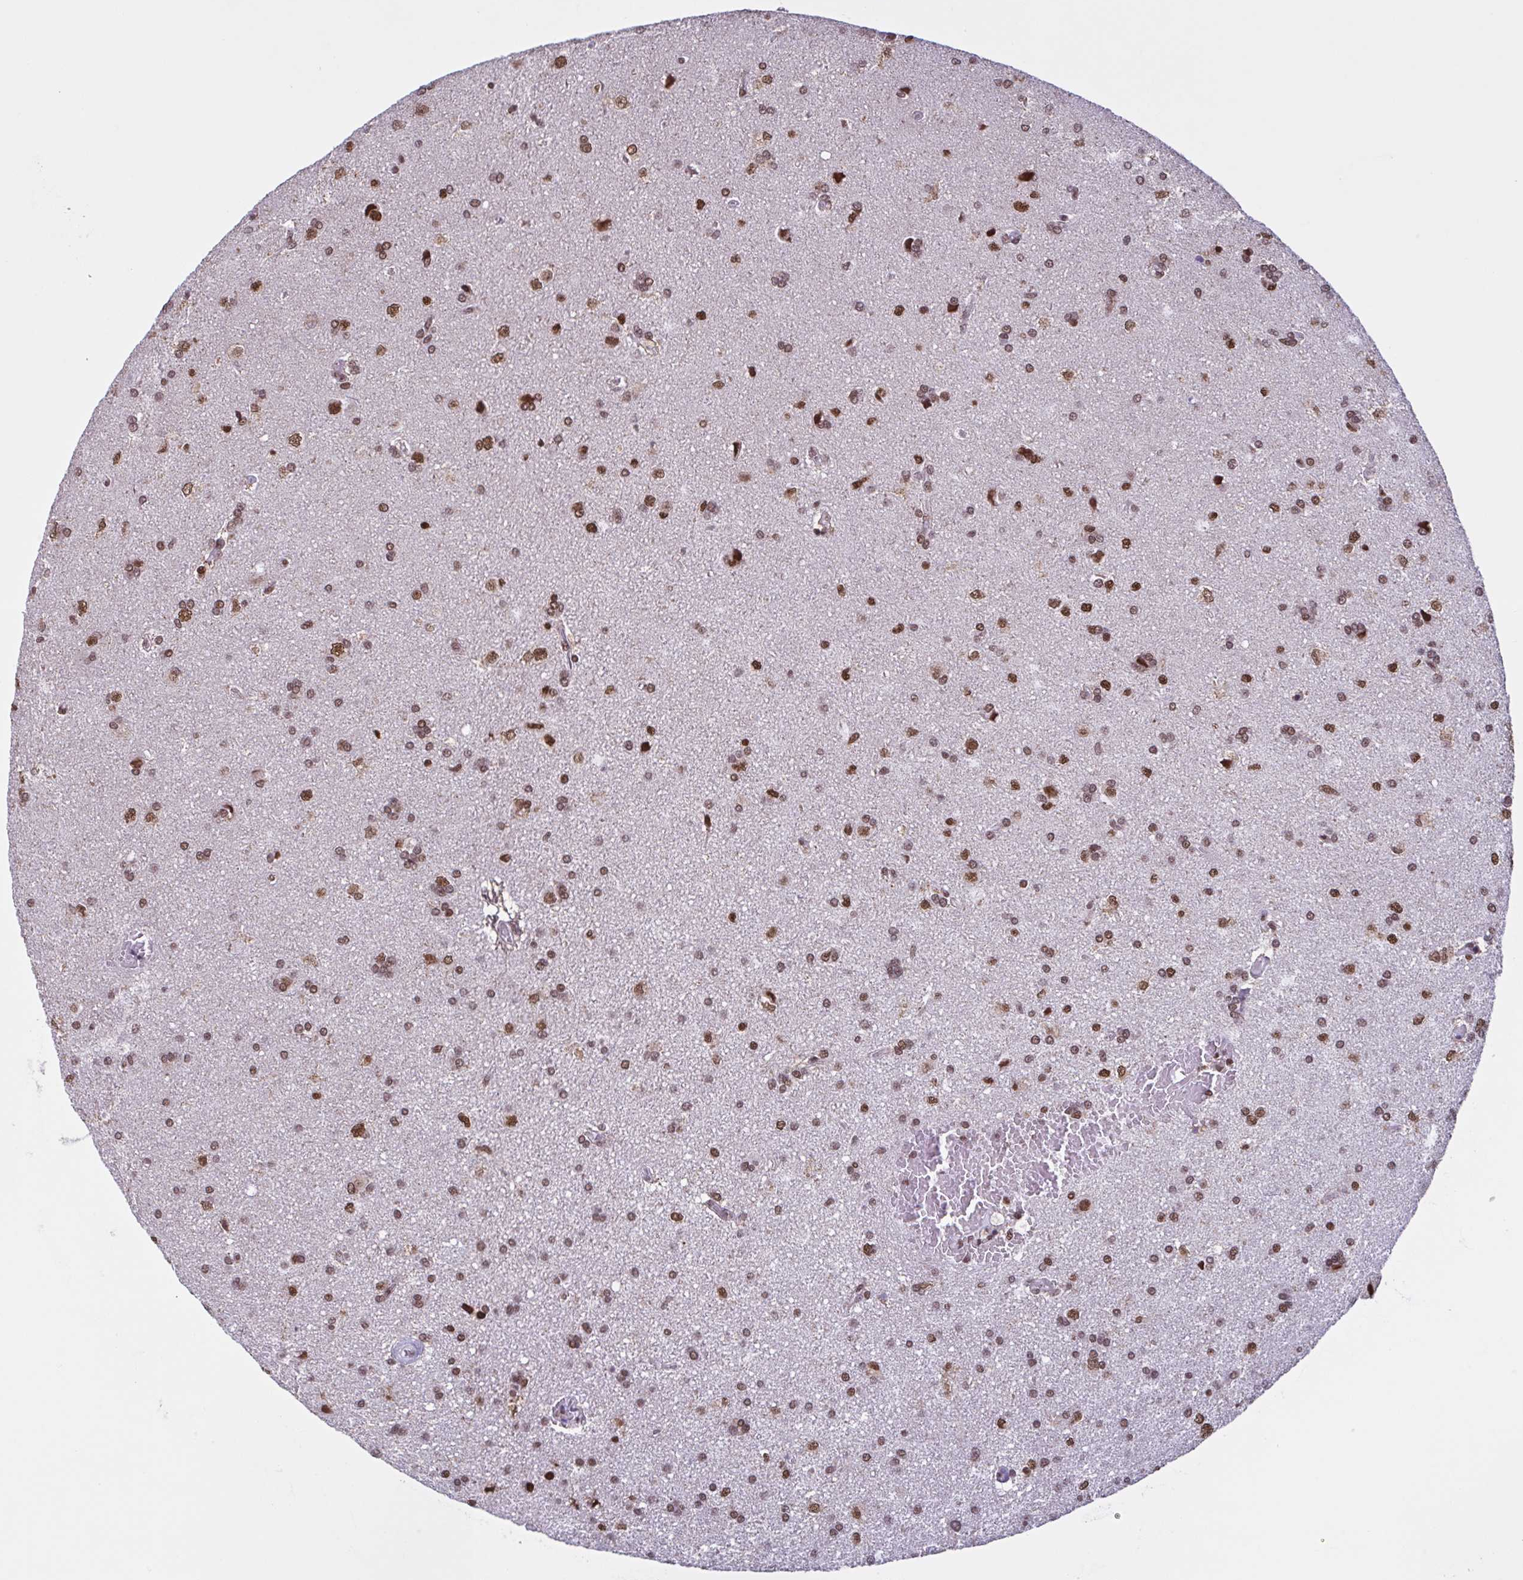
{"staining": {"intensity": "moderate", "quantity": ">75%", "location": "nuclear"}, "tissue": "glioma", "cell_type": "Tumor cells", "image_type": "cancer", "snomed": [{"axis": "morphology", "description": "Glioma, malignant, High grade"}, {"axis": "topography", "description": "Brain"}], "caption": "Immunohistochemistry (IHC) photomicrograph of neoplastic tissue: human malignant glioma (high-grade) stained using immunohistochemistry displays medium levels of moderate protein expression localized specifically in the nuclear of tumor cells, appearing as a nuclear brown color.", "gene": "TIMM21", "patient": {"sex": "male", "age": 68}}